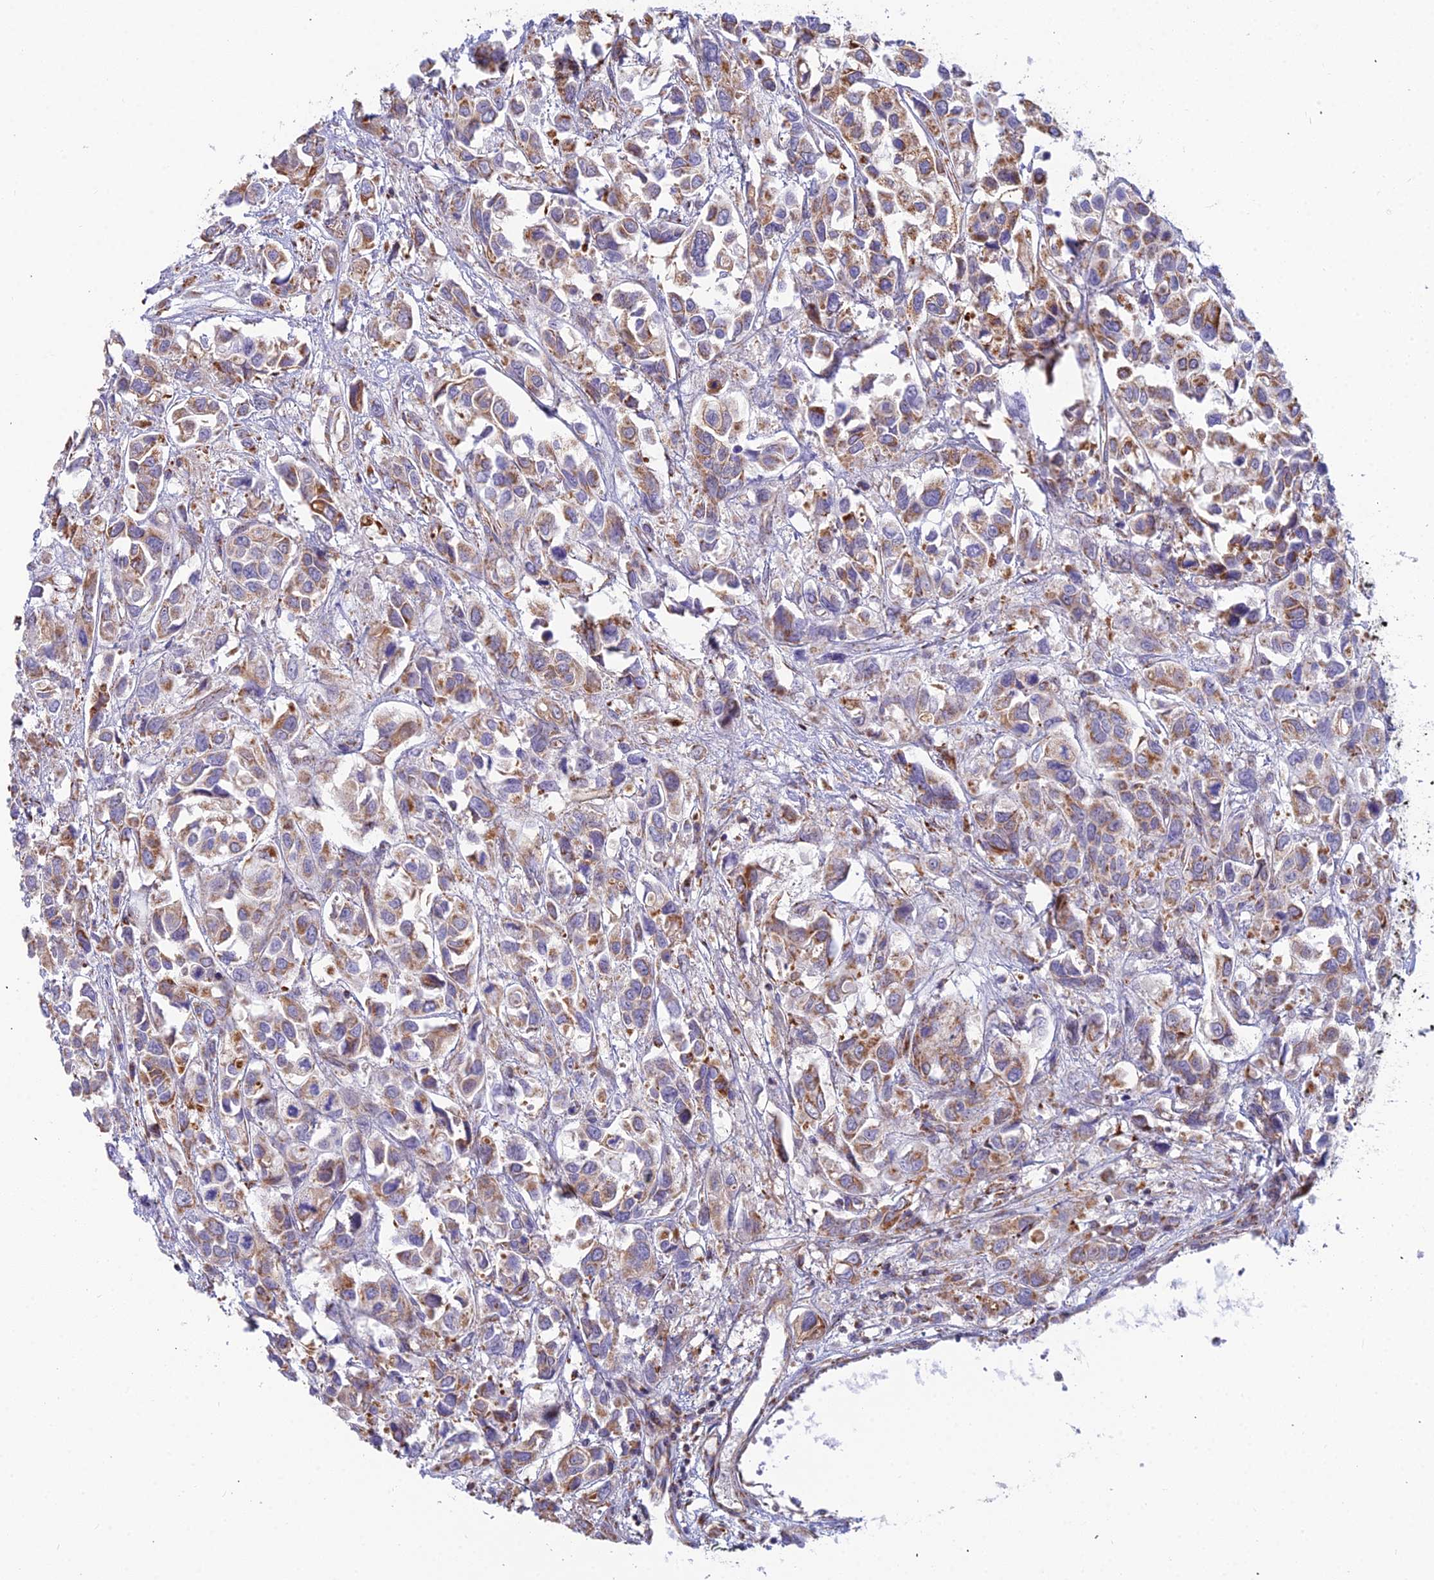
{"staining": {"intensity": "moderate", "quantity": ">75%", "location": "cytoplasmic/membranous"}, "tissue": "urothelial cancer", "cell_type": "Tumor cells", "image_type": "cancer", "snomed": [{"axis": "morphology", "description": "Urothelial carcinoma, High grade"}, {"axis": "topography", "description": "Urinary bladder"}], "caption": "Urothelial cancer stained for a protein (brown) exhibits moderate cytoplasmic/membranous positive staining in approximately >75% of tumor cells.", "gene": "SLC35F4", "patient": {"sex": "male", "age": 67}}